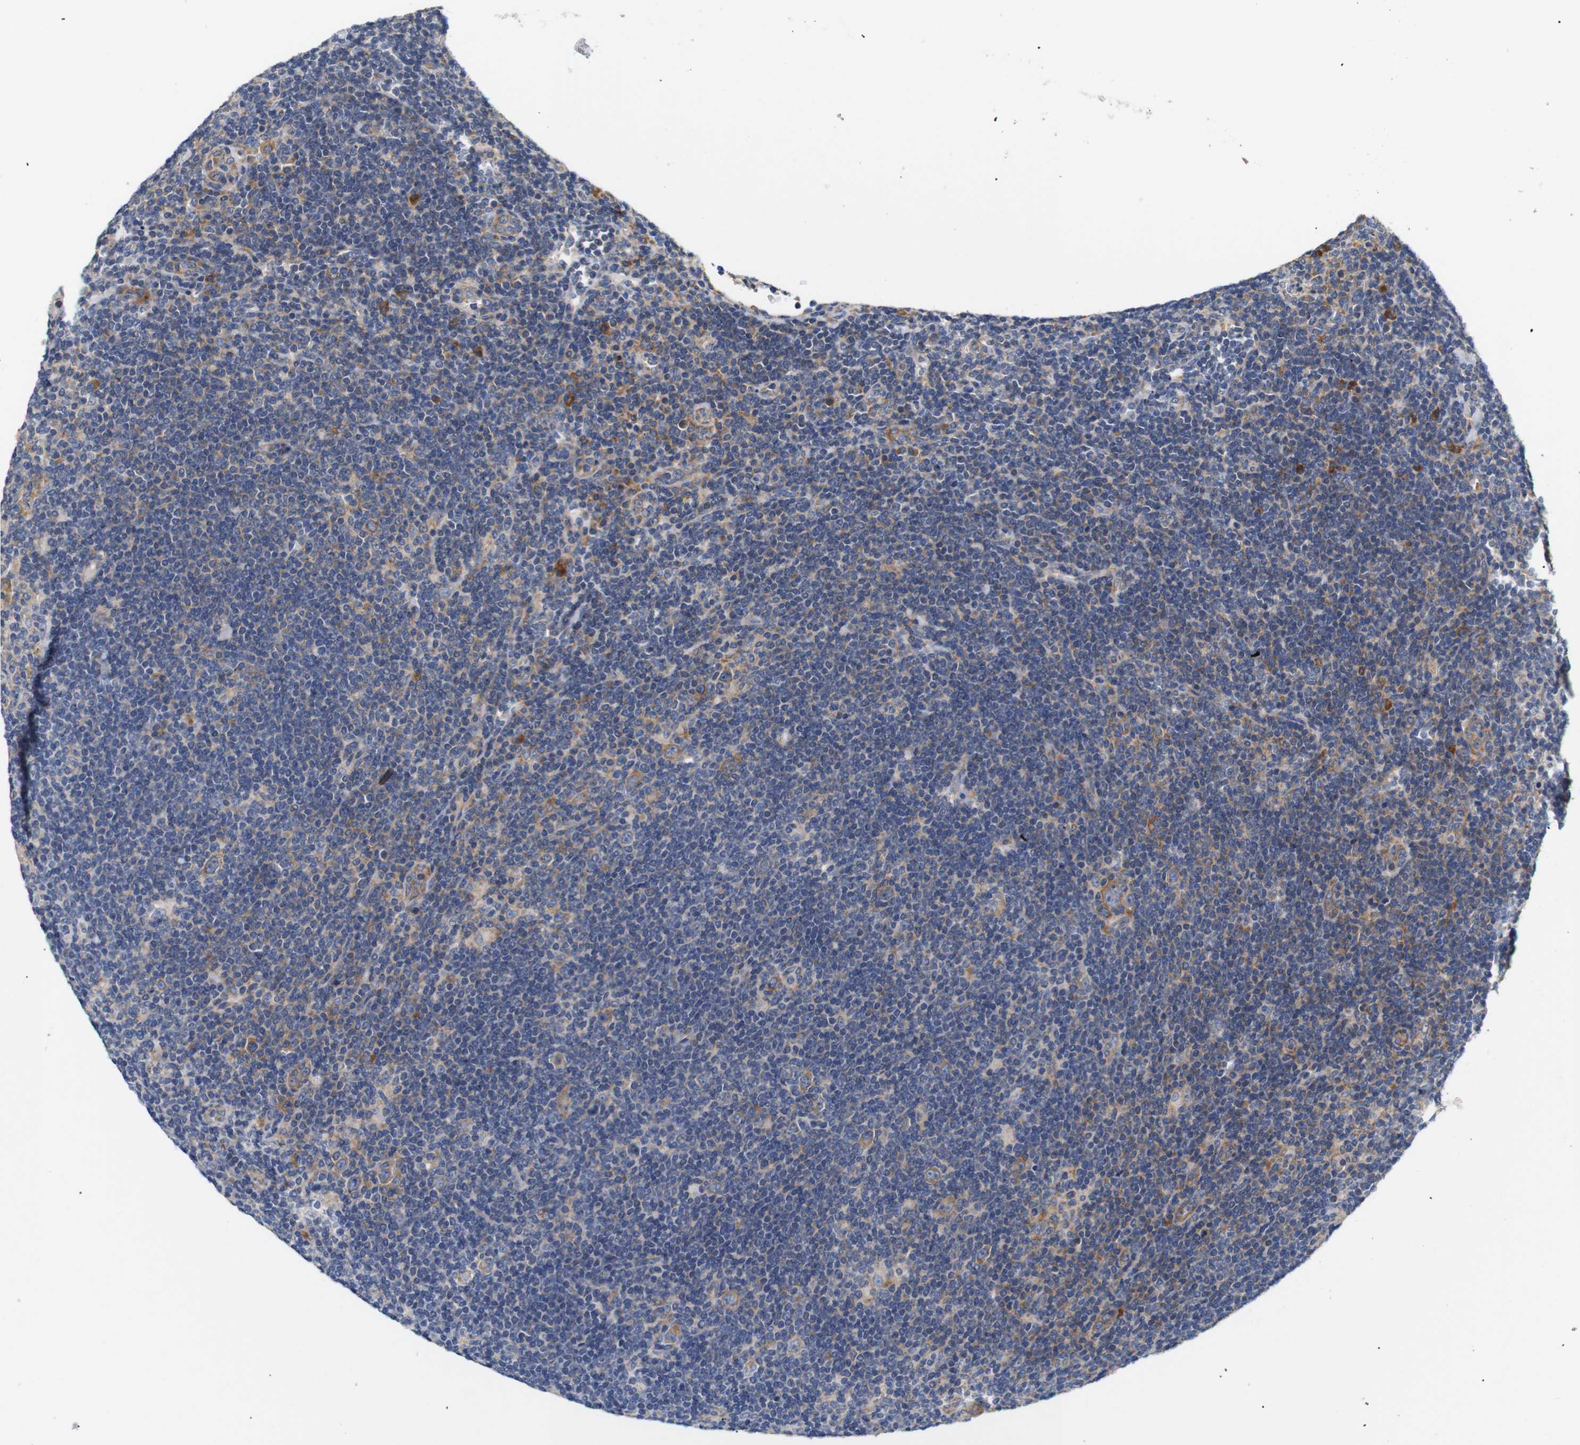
{"staining": {"intensity": "moderate", "quantity": ">75%", "location": "cytoplasmic/membranous"}, "tissue": "lymphoma", "cell_type": "Tumor cells", "image_type": "cancer", "snomed": [{"axis": "morphology", "description": "Hodgkin's disease, NOS"}, {"axis": "topography", "description": "Lymph node"}], "caption": "Immunohistochemistry (IHC) staining of Hodgkin's disease, which exhibits medium levels of moderate cytoplasmic/membranous expression in about >75% of tumor cells indicating moderate cytoplasmic/membranous protein staining. The staining was performed using DAB (brown) for protein detection and nuclei were counterstained in hematoxylin (blue).", "gene": "TRIM5", "patient": {"sex": "female", "age": 57}}